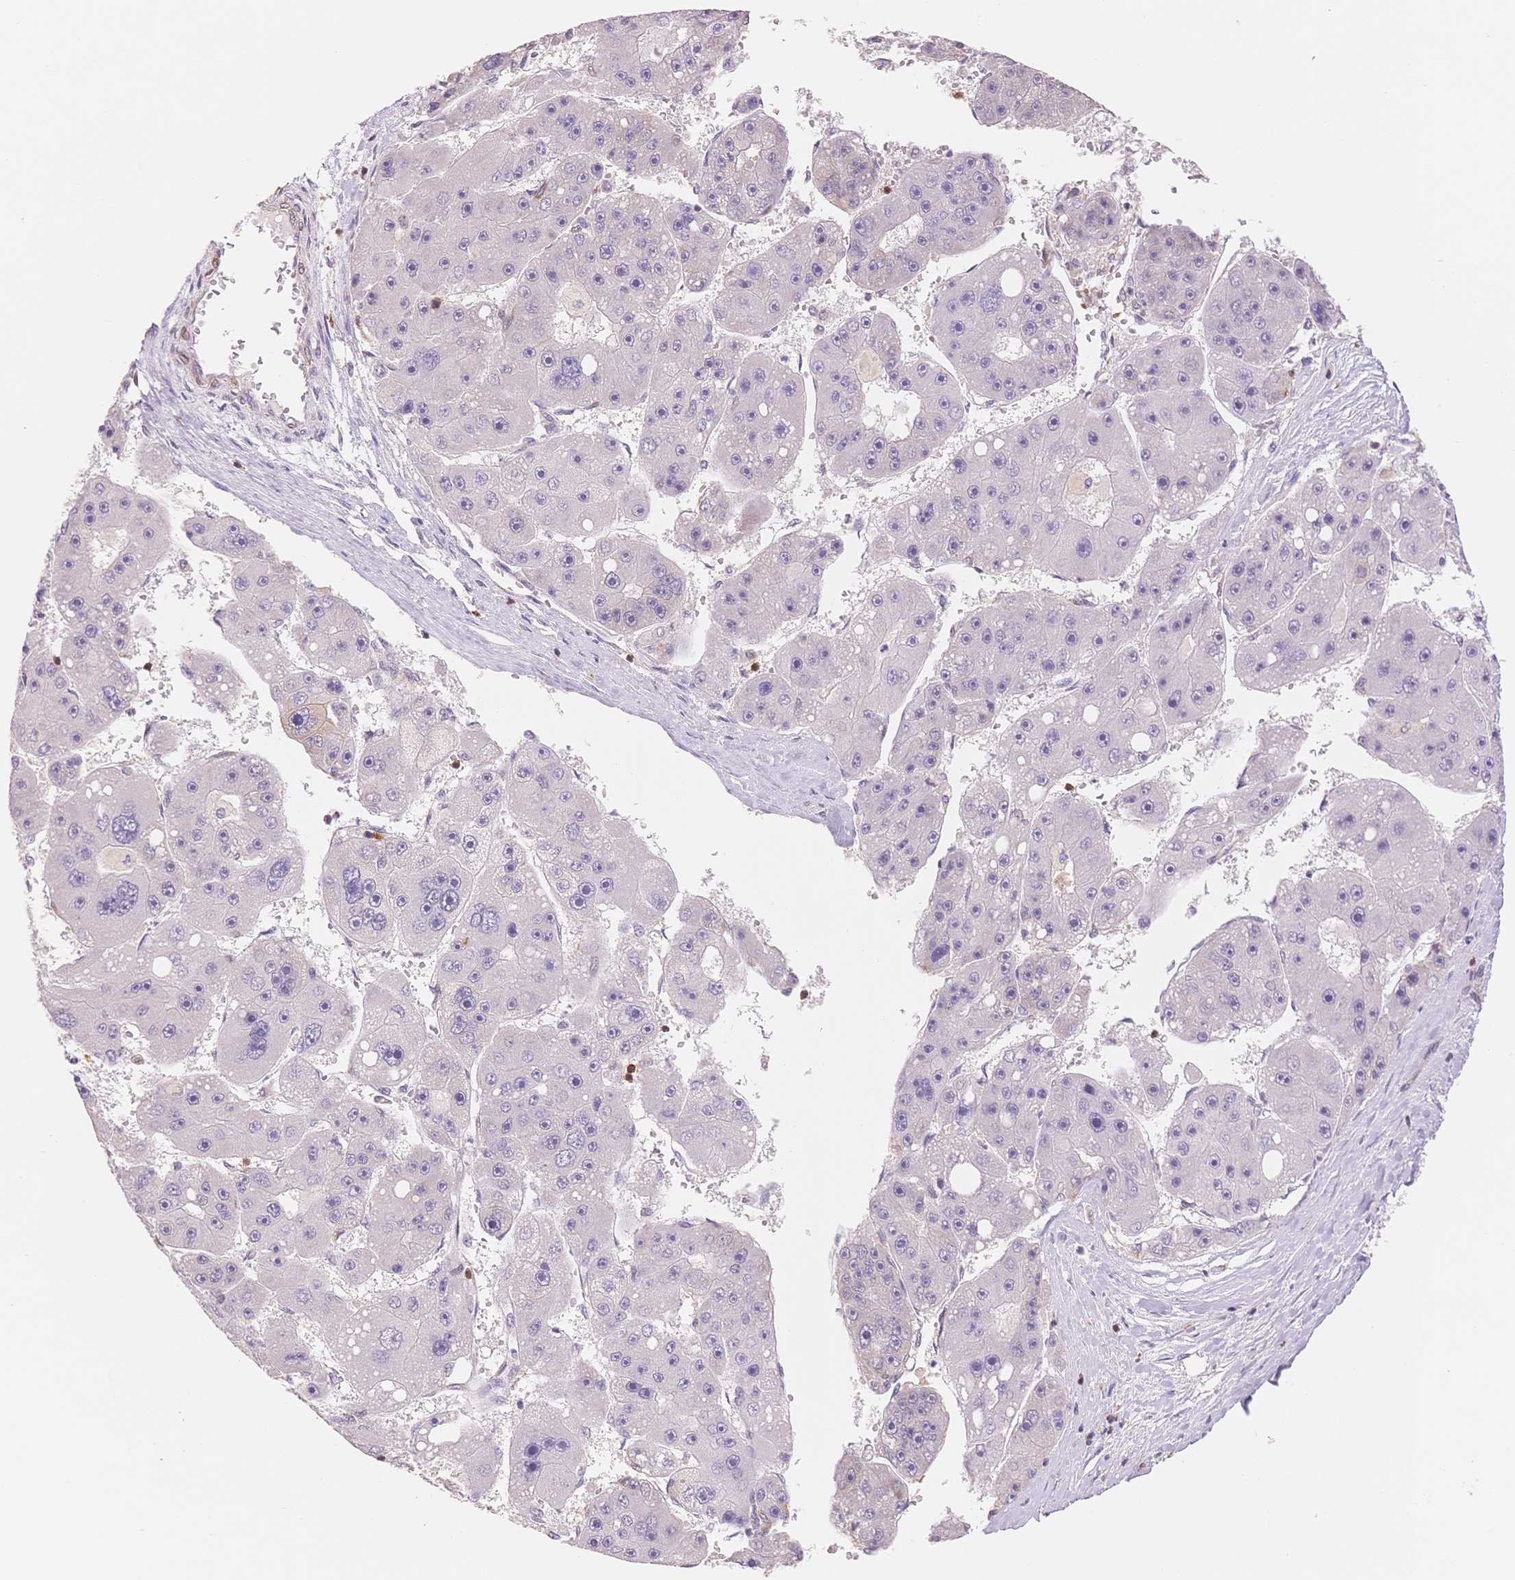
{"staining": {"intensity": "negative", "quantity": "none", "location": "none"}, "tissue": "liver cancer", "cell_type": "Tumor cells", "image_type": "cancer", "snomed": [{"axis": "morphology", "description": "Carcinoma, Hepatocellular, NOS"}, {"axis": "topography", "description": "Liver"}], "caption": "There is no significant staining in tumor cells of liver cancer.", "gene": "STK39", "patient": {"sex": "female", "age": 61}}